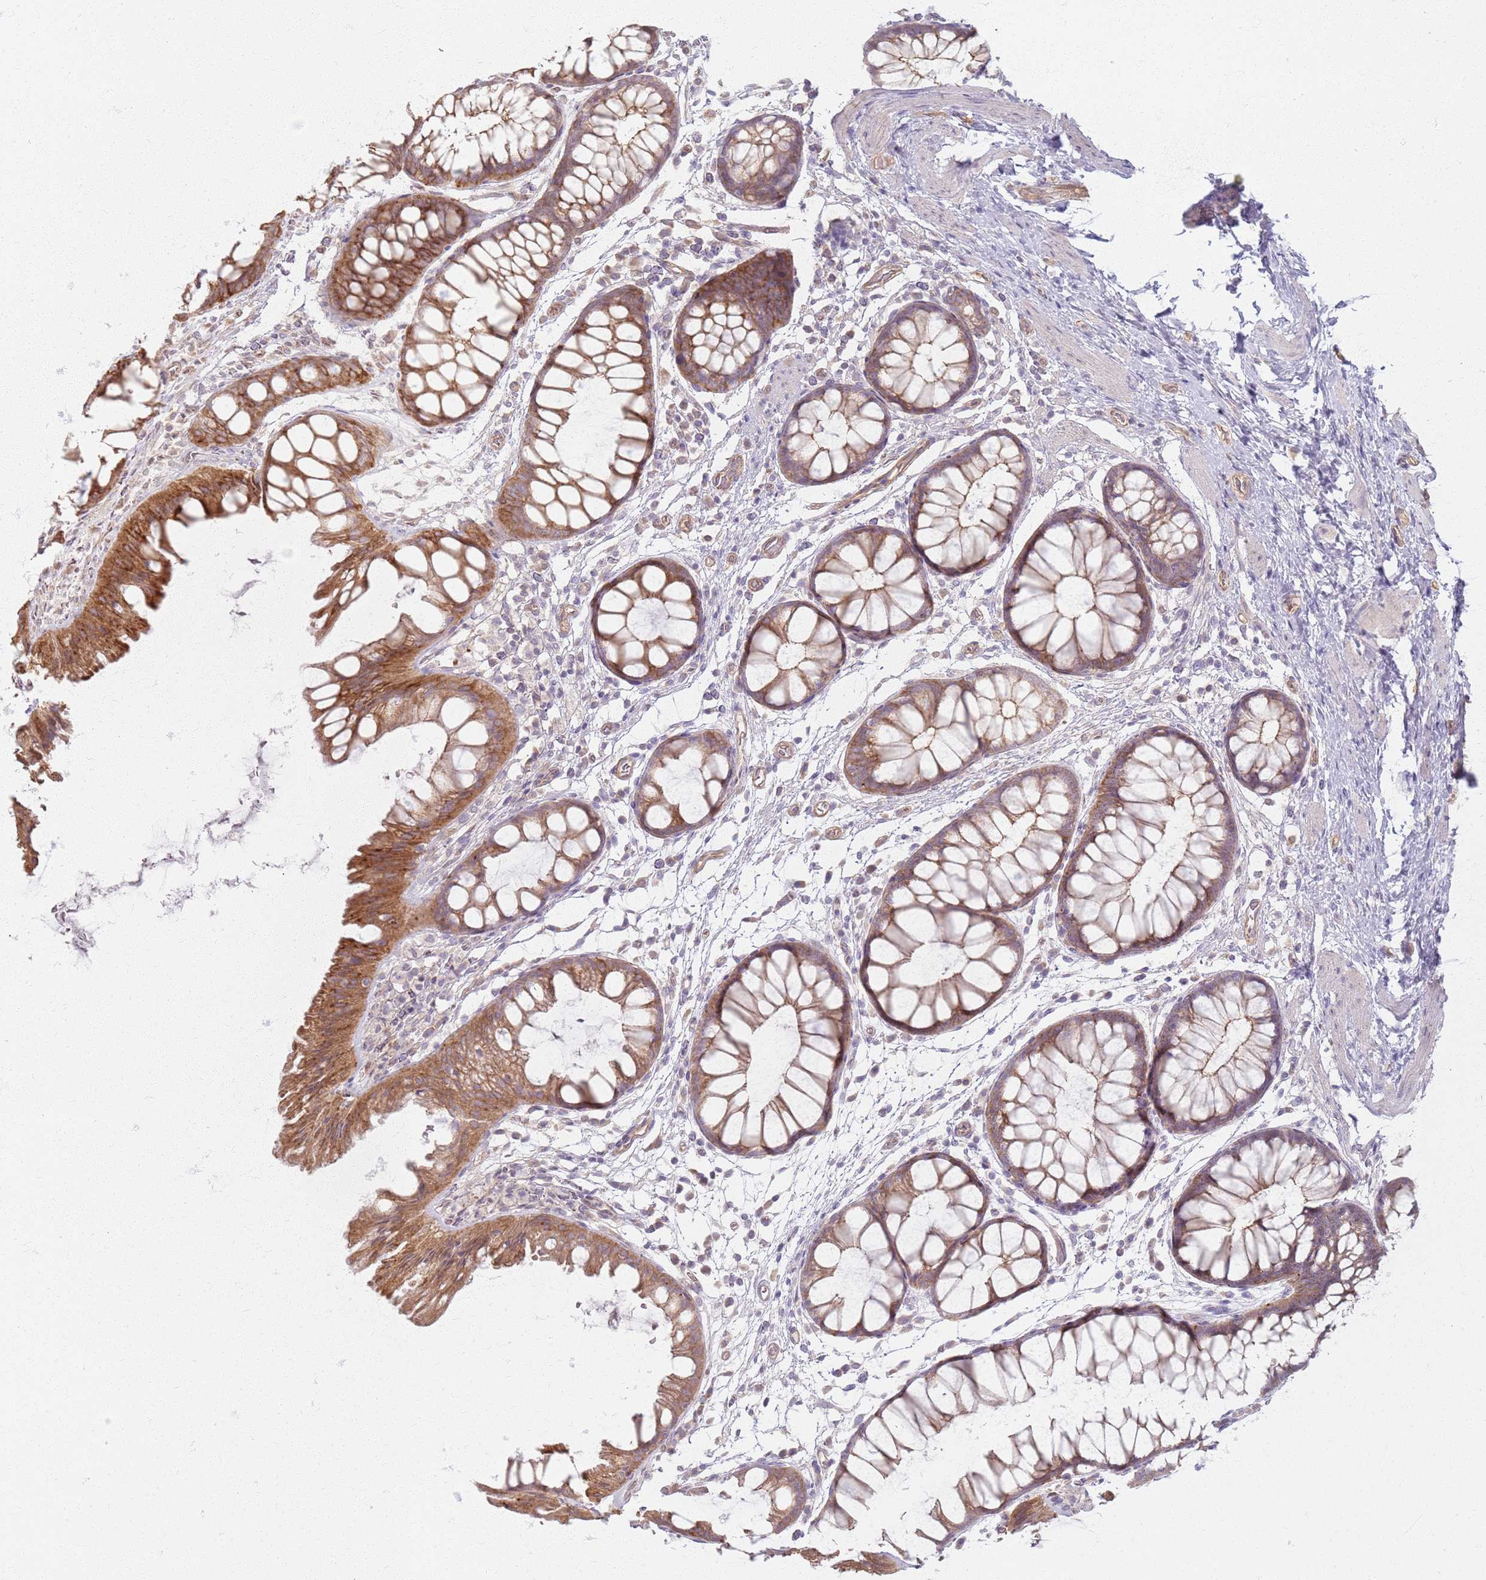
{"staining": {"intensity": "weak", "quantity": "25%-75%", "location": "cytoplasmic/membranous"}, "tissue": "colon", "cell_type": "Endothelial cells", "image_type": "normal", "snomed": [{"axis": "morphology", "description": "Normal tissue, NOS"}, {"axis": "topography", "description": "Colon"}], "caption": "A brown stain highlights weak cytoplasmic/membranous expression of a protein in endothelial cells of unremarkable colon. Immunohistochemistry (ihc) stains the protein of interest in brown and the nuclei are stained blue.", "gene": "KCNA5", "patient": {"sex": "female", "age": 62}}